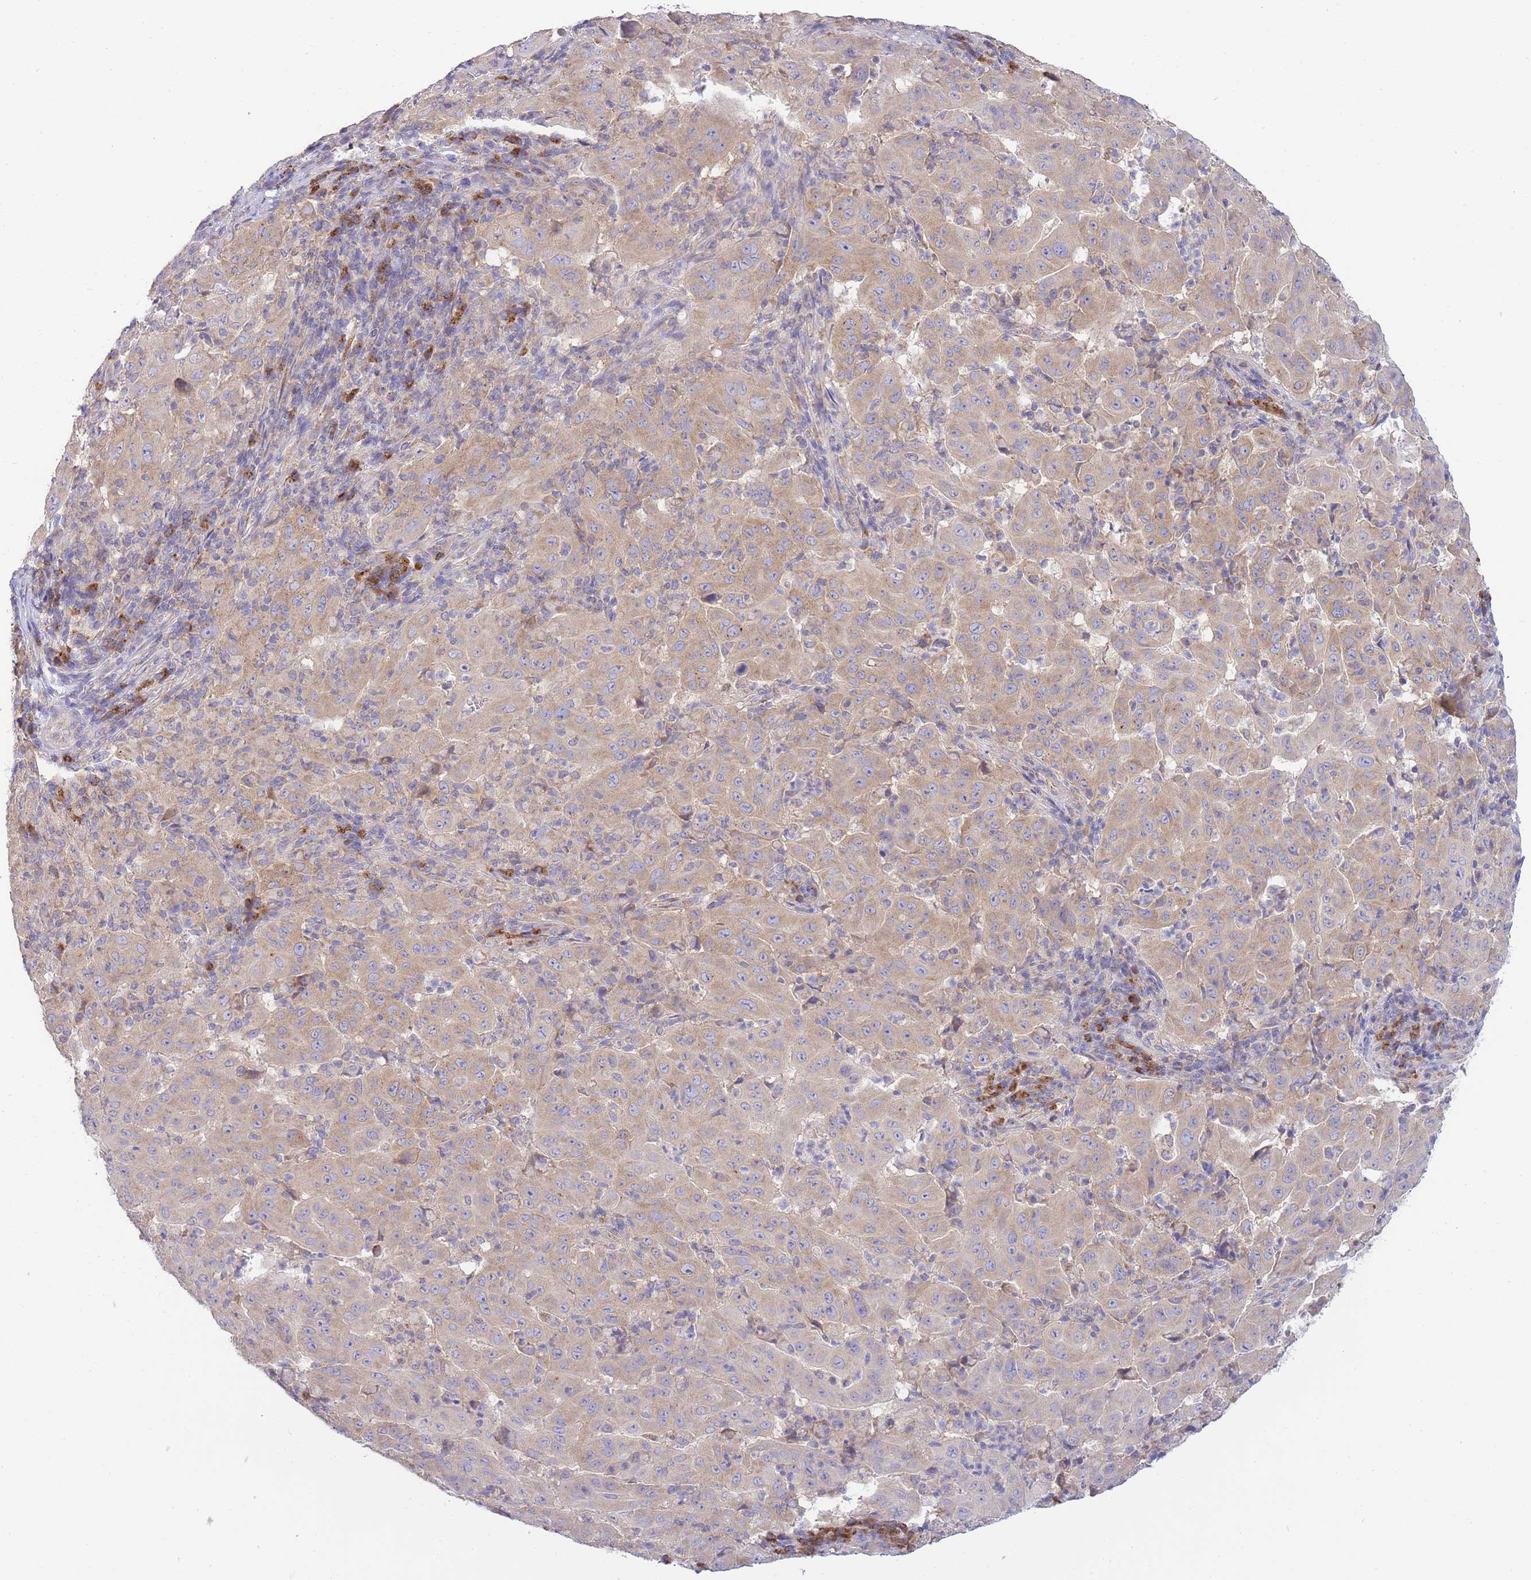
{"staining": {"intensity": "weak", "quantity": "25%-75%", "location": "cytoplasmic/membranous"}, "tissue": "pancreatic cancer", "cell_type": "Tumor cells", "image_type": "cancer", "snomed": [{"axis": "morphology", "description": "Adenocarcinoma, NOS"}, {"axis": "topography", "description": "Pancreas"}], "caption": "The image displays staining of adenocarcinoma (pancreatic), revealing weak cytoplasmic/membranous protein staining (brown color) within tumor cells.", "gene": "COPG2", "patient": {"sex": "male", "age": 63}}